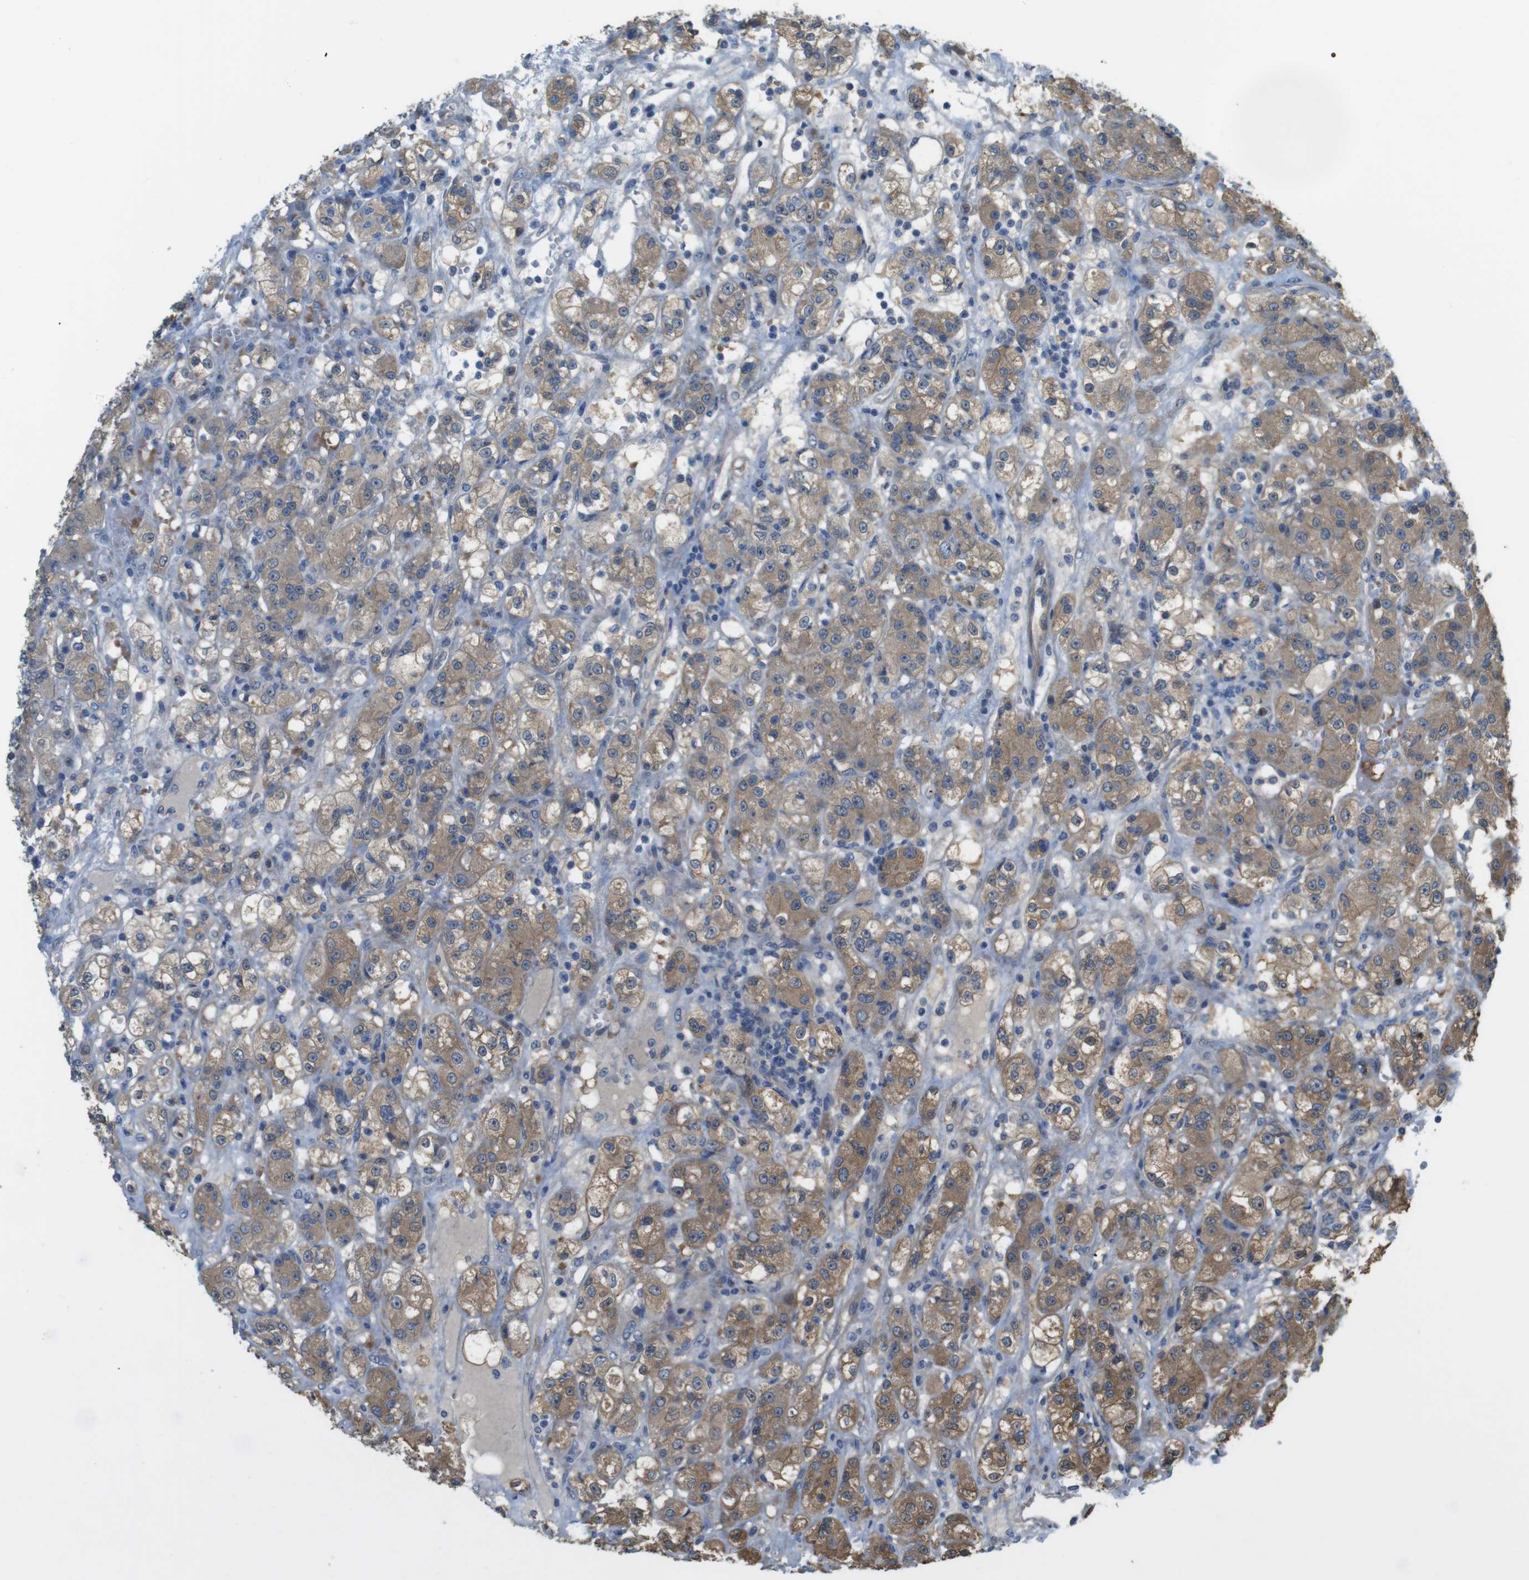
{"staining": {"intensity": "moderate", "quantity": ">75%", "location": "cytoplasmic/membranous"}, "tissue": "renal cancer", "cell_type": "Tumor cells", "image_type": "cancer", "snomed": [{"axis": "morphology", "description": "Normal tissue, NOS"}, {"axis": "morphology", "description": "Adenocarcinoma, NOS"}, {"axis": "topography", "description": "Kidney"}], "caption": "Human renal cancer stained for a protein (brown) shows moderate cytoplasmic/membranous positive staining in approximately >75% of tumor cells.", "gene": "ABHD15", "patient": {"sex": "male", "age": 61}}